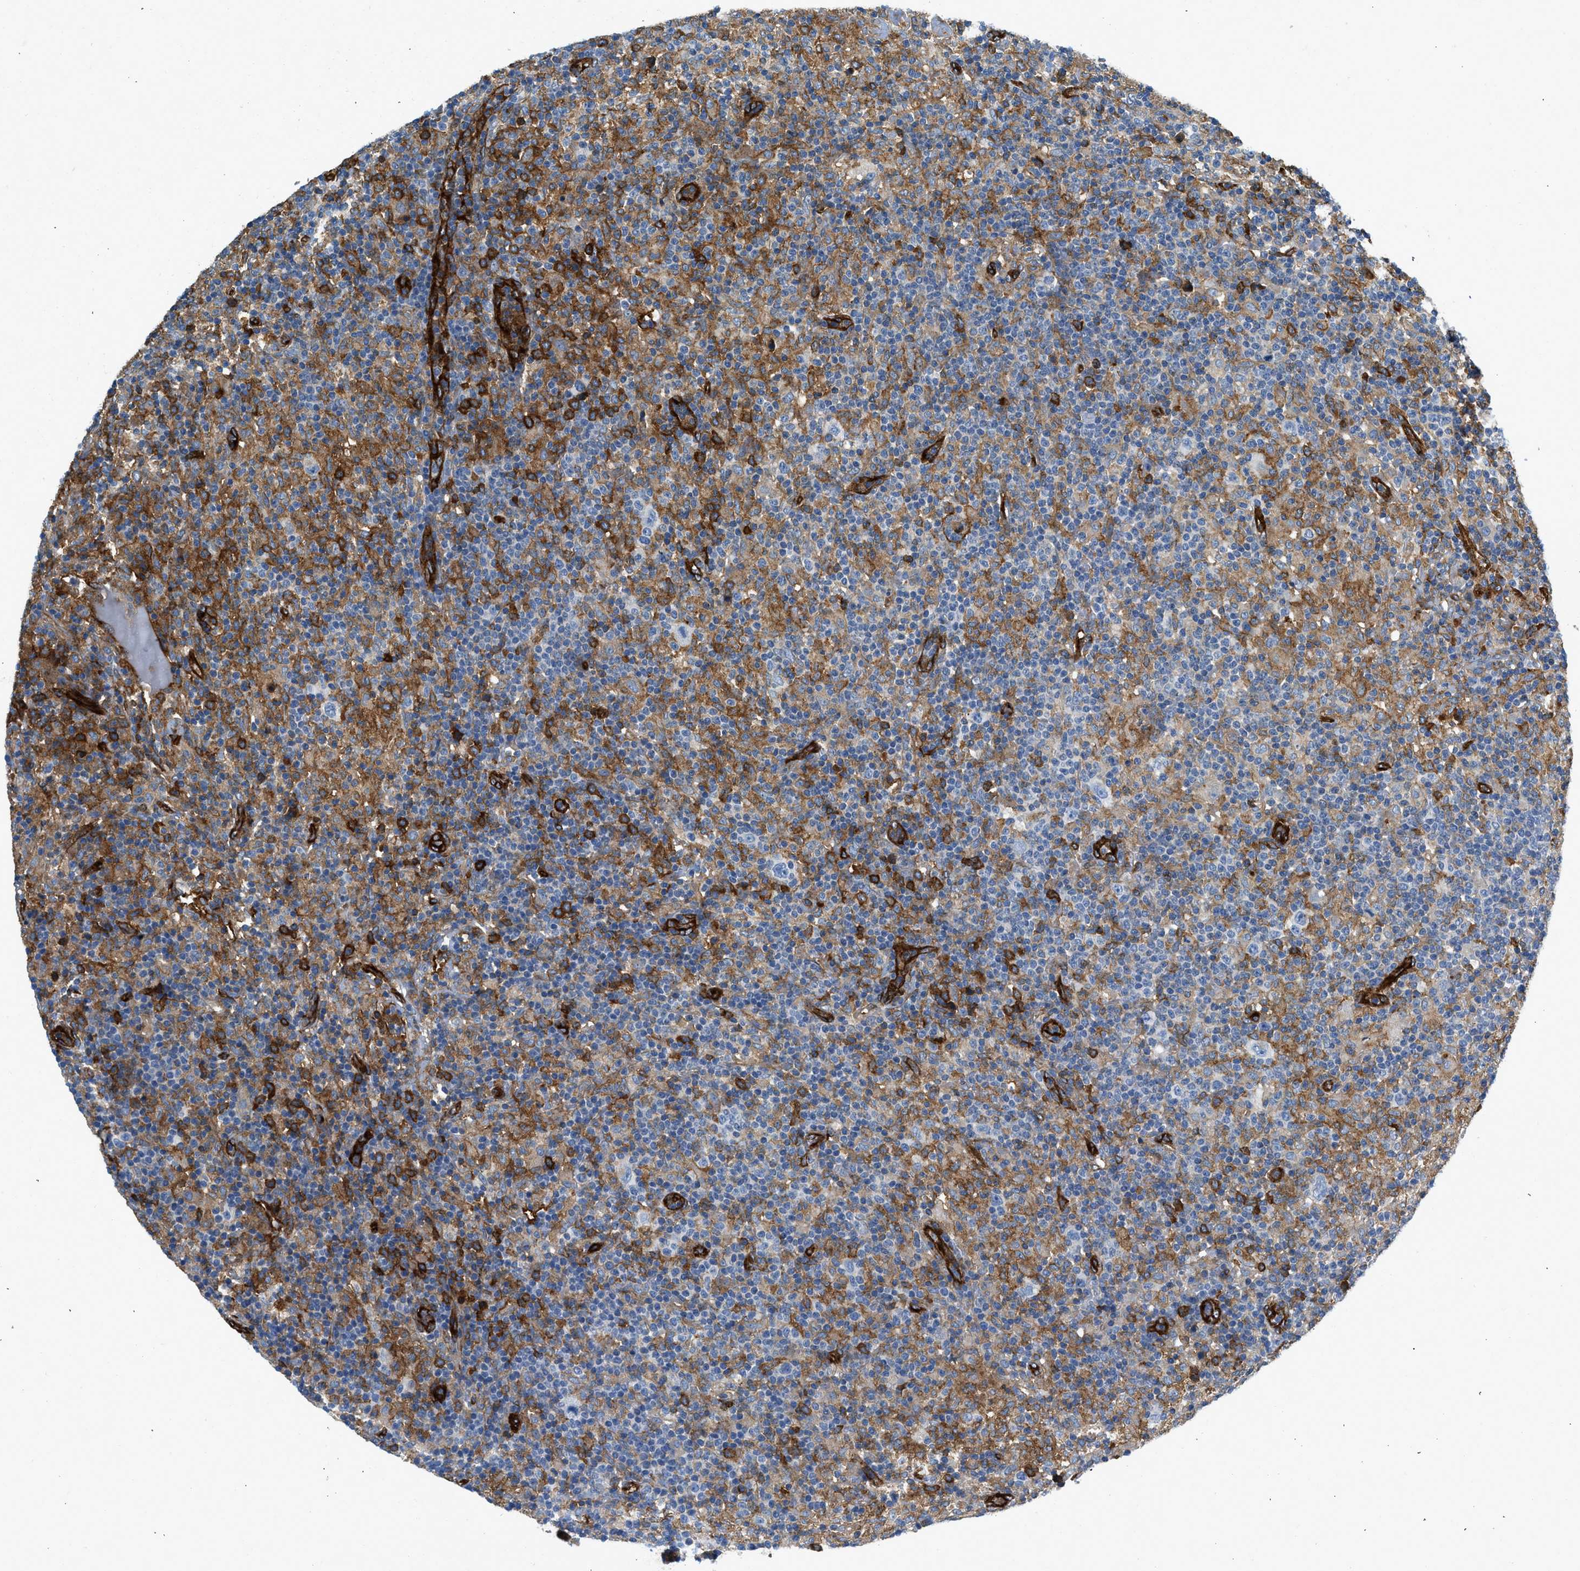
{"staining": {"intensity": "negative", "quantity": "none", "location": "none"}, "tissue": "lymphoma", "cell_type": "Tumor cells", "image_type": "cancer", "snomed": [{"axis": "morphology", "description": "Hodgkin's disease, NOS"}, {"axis": "topography", "description": "Lymph node"}], "caption": "DAB immunohistochemical staining of Hodgkin's disease demonstrates no significant expression in tumor cells.", "gene": "HIP1", "patient": {"sex": "male", "age": 70}}